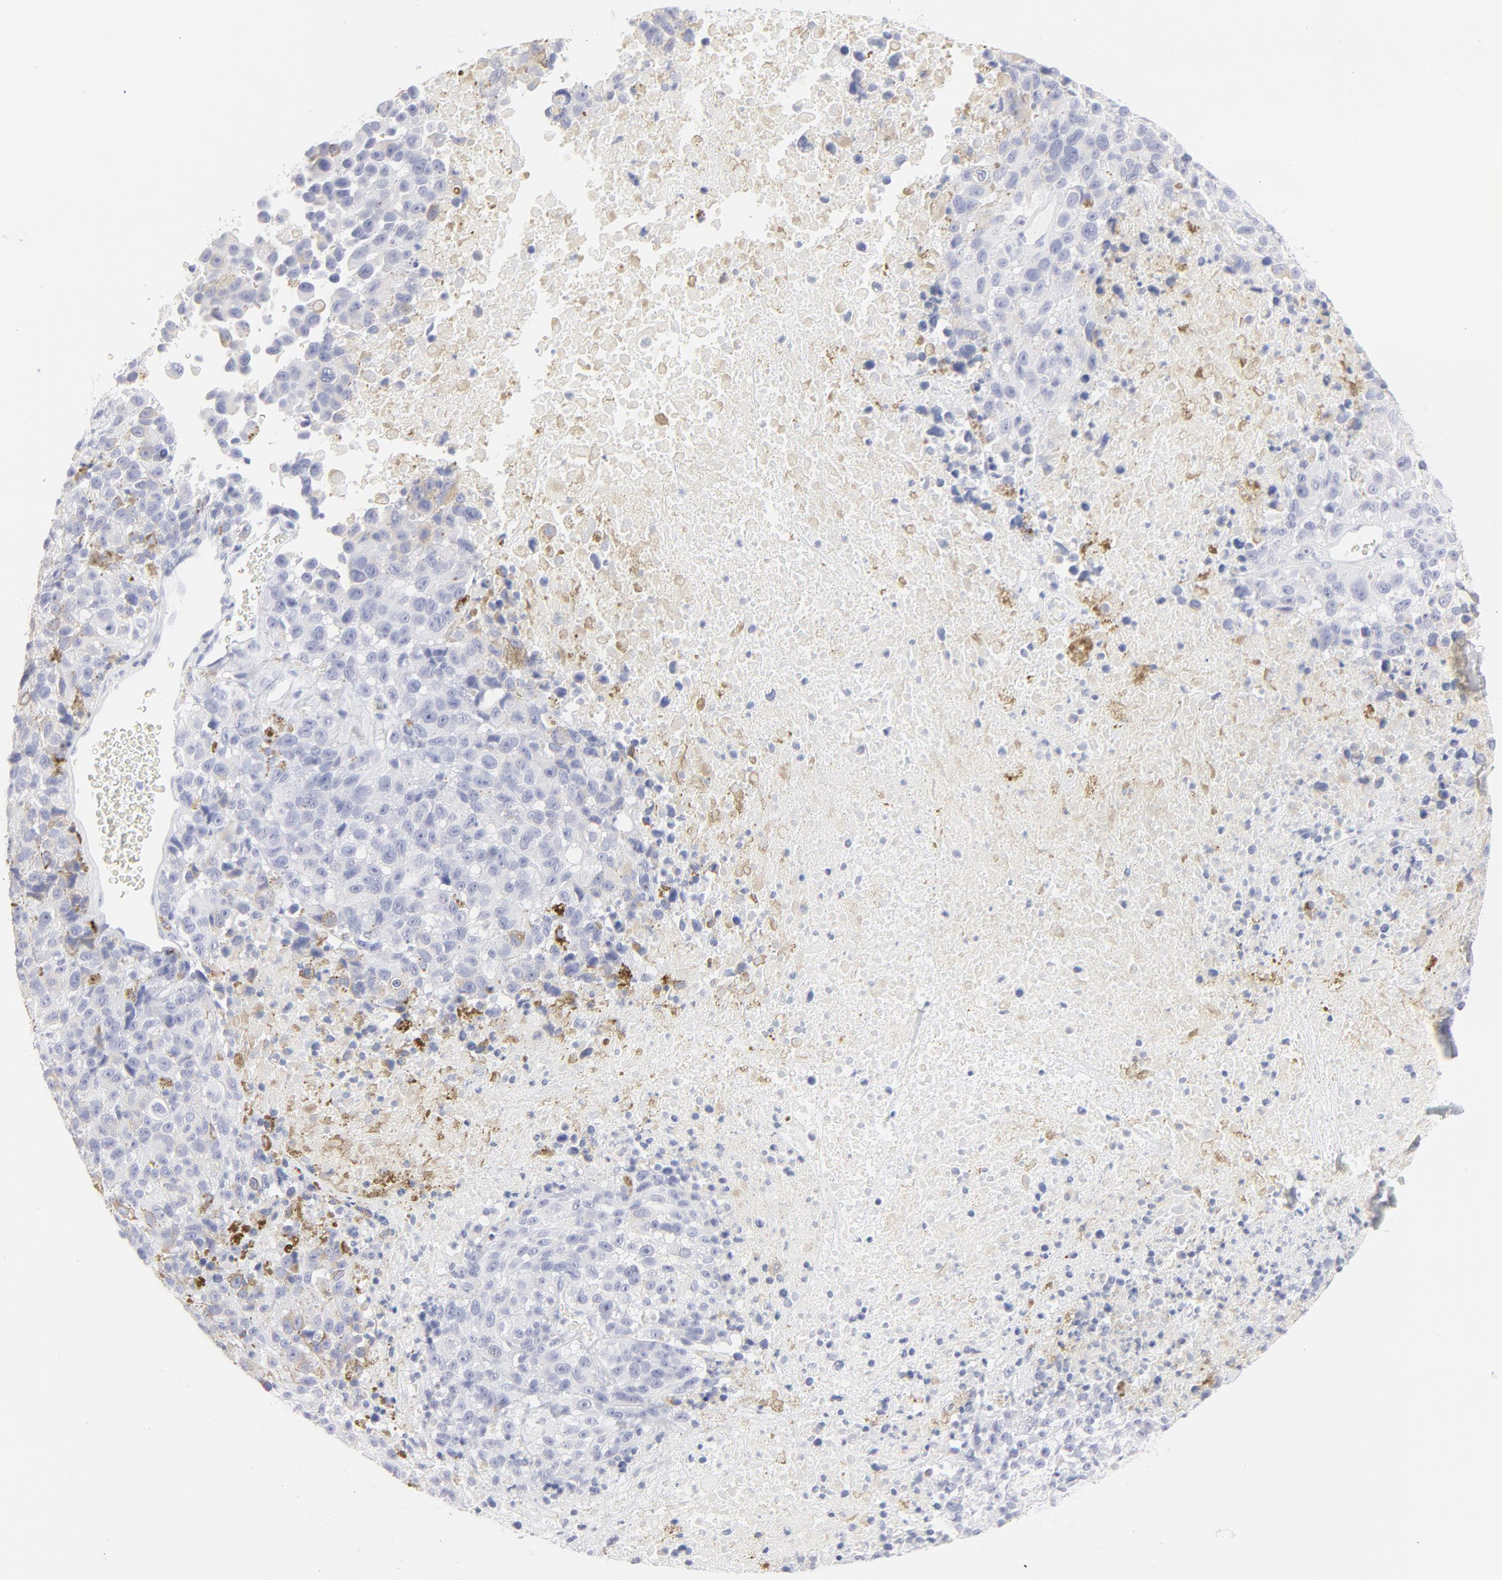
{"staining": {"intensity": "negative", "quantity": "none", "location": "none"}, "tissue": "melanoma", "cell_type": "Tumor cells", "image_type": "cancer", "snomed": [{"axis": "morphology", "description": "Malignant melanoma, Metastatic site"}, {"axis": "topography", "description": "Cerebral cortex"}], "caption": "A high-resolution photomicrograph shows immunohistochemistry staining of melanoma, which demonstrates no significant positivity in tumor cells.", "gene": "ELF3", "patient": {"sex": "female", "age": 52}}